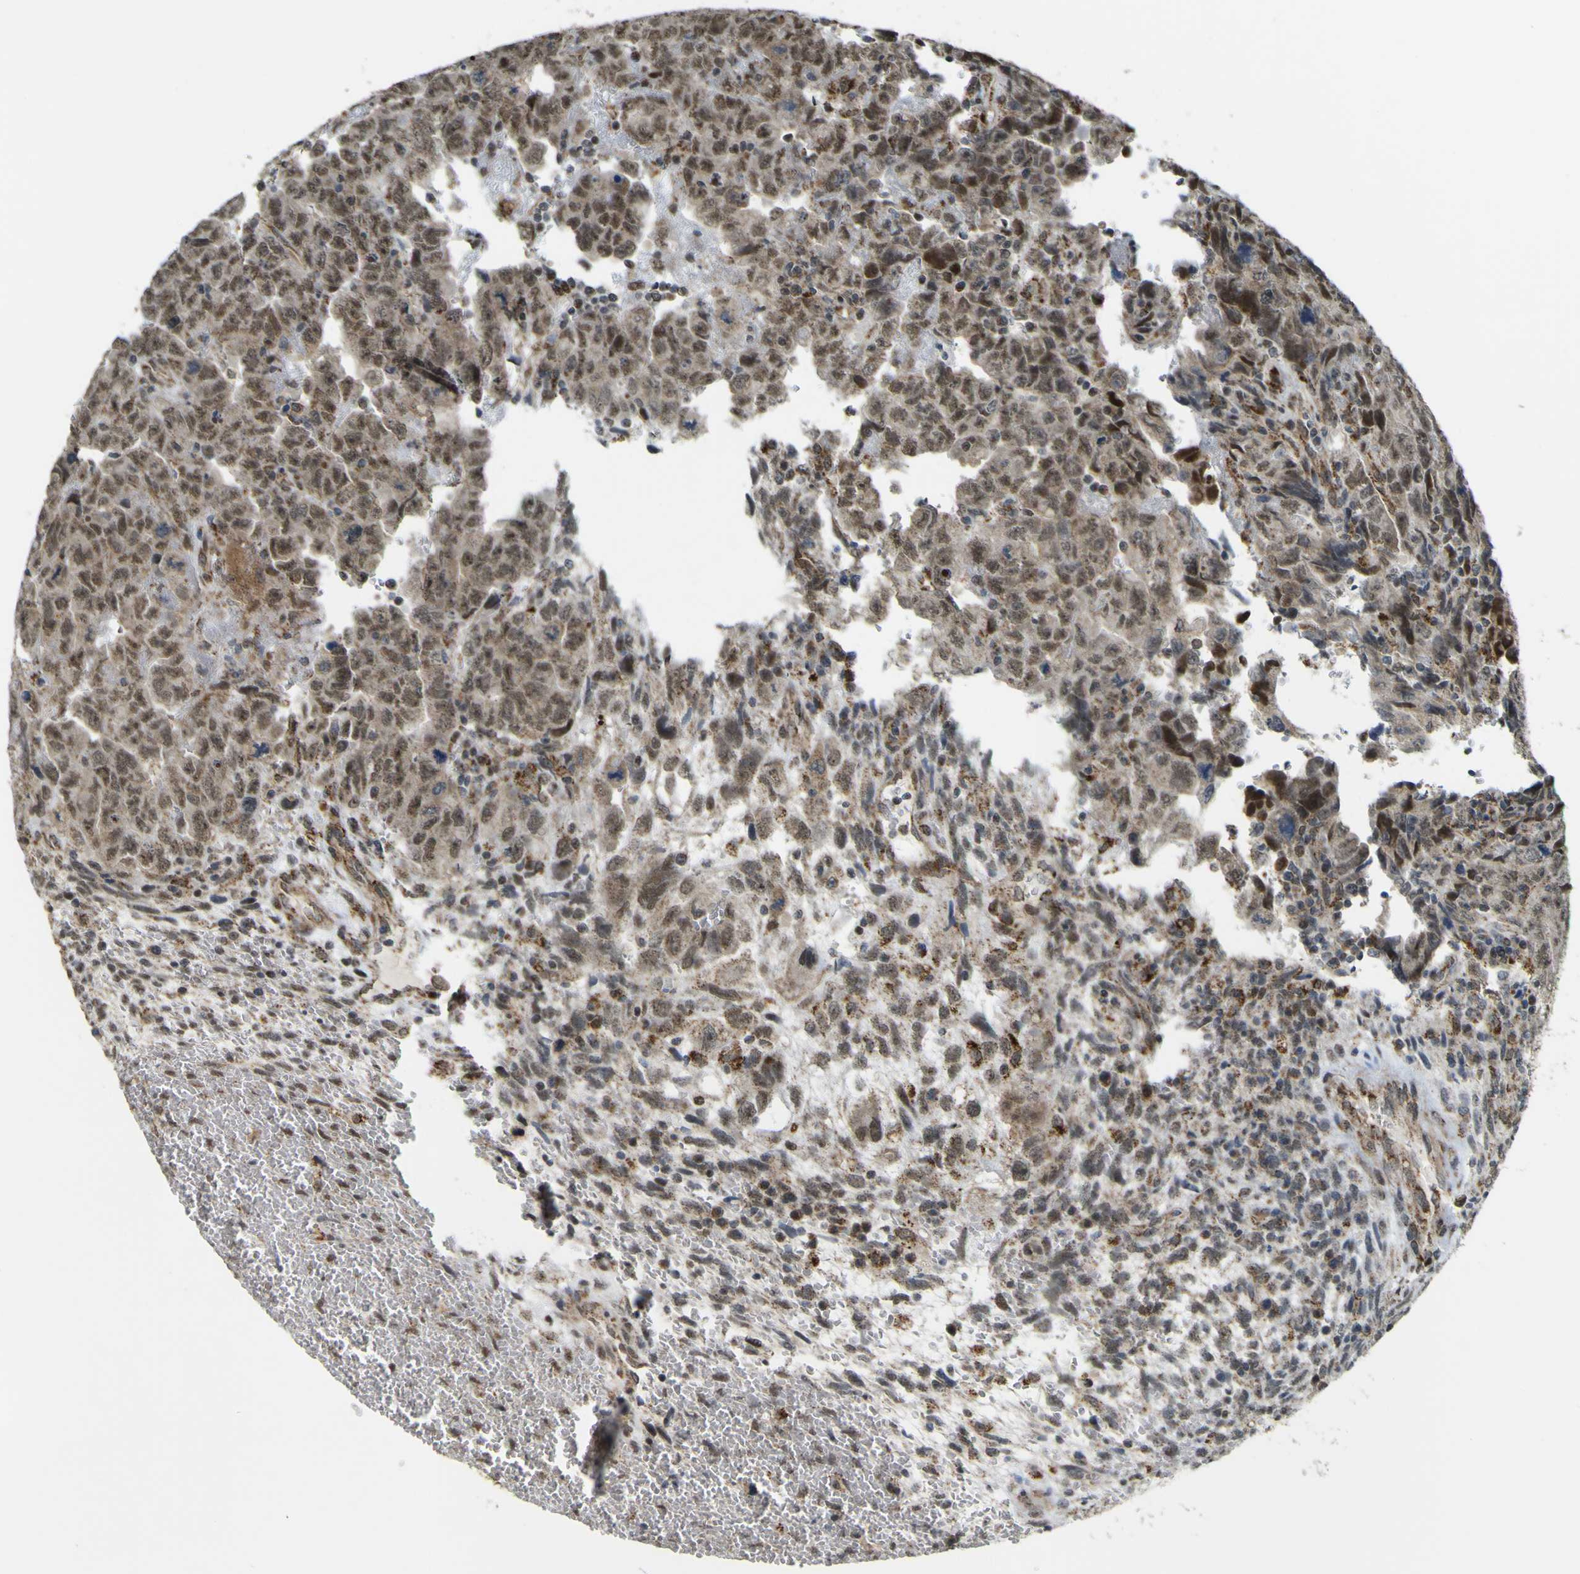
{"staining": {"intensity": "moderate", "quantity": ">75%", "location": "cytoplasmic/membranous,nuclear"}, "tissue": "testis cancer", "cell_type": "Tumor cells", "image_type": "cancer", "snomed": [{"axis": "morphology", "description": "Carcinoma, Embryonal, NOS"}, {"axis": "topography", "description": "Testis"}], "caption": "Immunohistochemical staining of testis embryonal carcinoma shows medium levels of moderate cytoplasmic/membranous and nuclear staining in about >75% of tumor cells.", "gene": "ACBD5", "patient": {"sex": "male", "age": 28}}